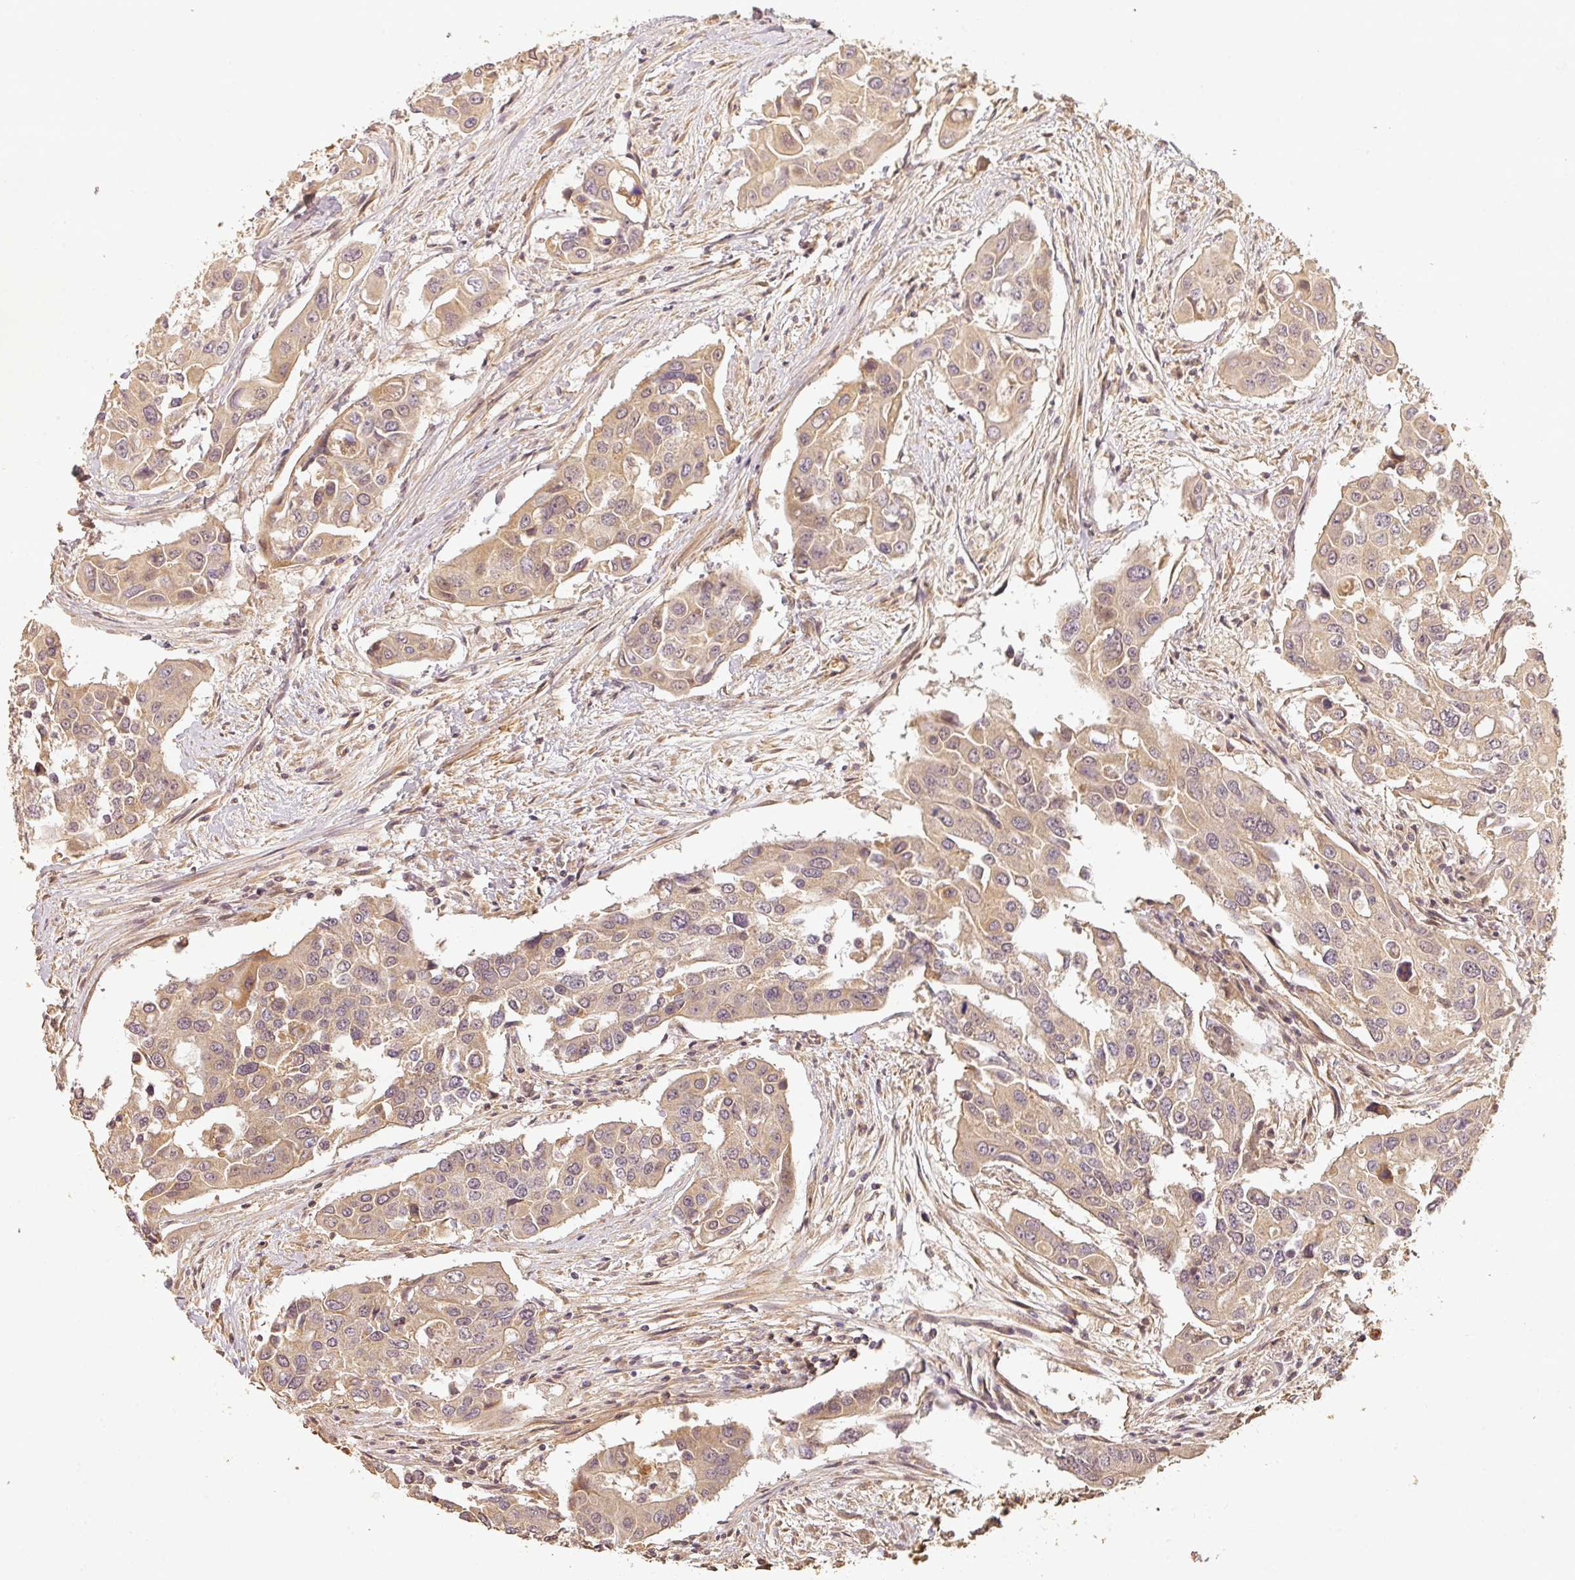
{"staining": {"intensity": "weak", "quantity": ">75%", "location": "cytoplasmic/membranous"}, "tissue": "colorectal cancer", "cell_type": "Tumor cells", "image_type": "cancer", "snomed": [{"axis": "morphology", "description": "Adenocarcinoma, NOS"}, {"axis": "topography", "description": "Colon"}], "caption": "A micrograph of colorectal cancer (adenocarcinoma) stained for a protein shows weak cytoplasmic/membranous brown staining in tumor cells. (Brightfield microscopy of DAB IHC at high magnification).", "gene": "BPIFB3", "patient": {"sex": "male", "age": 77}}